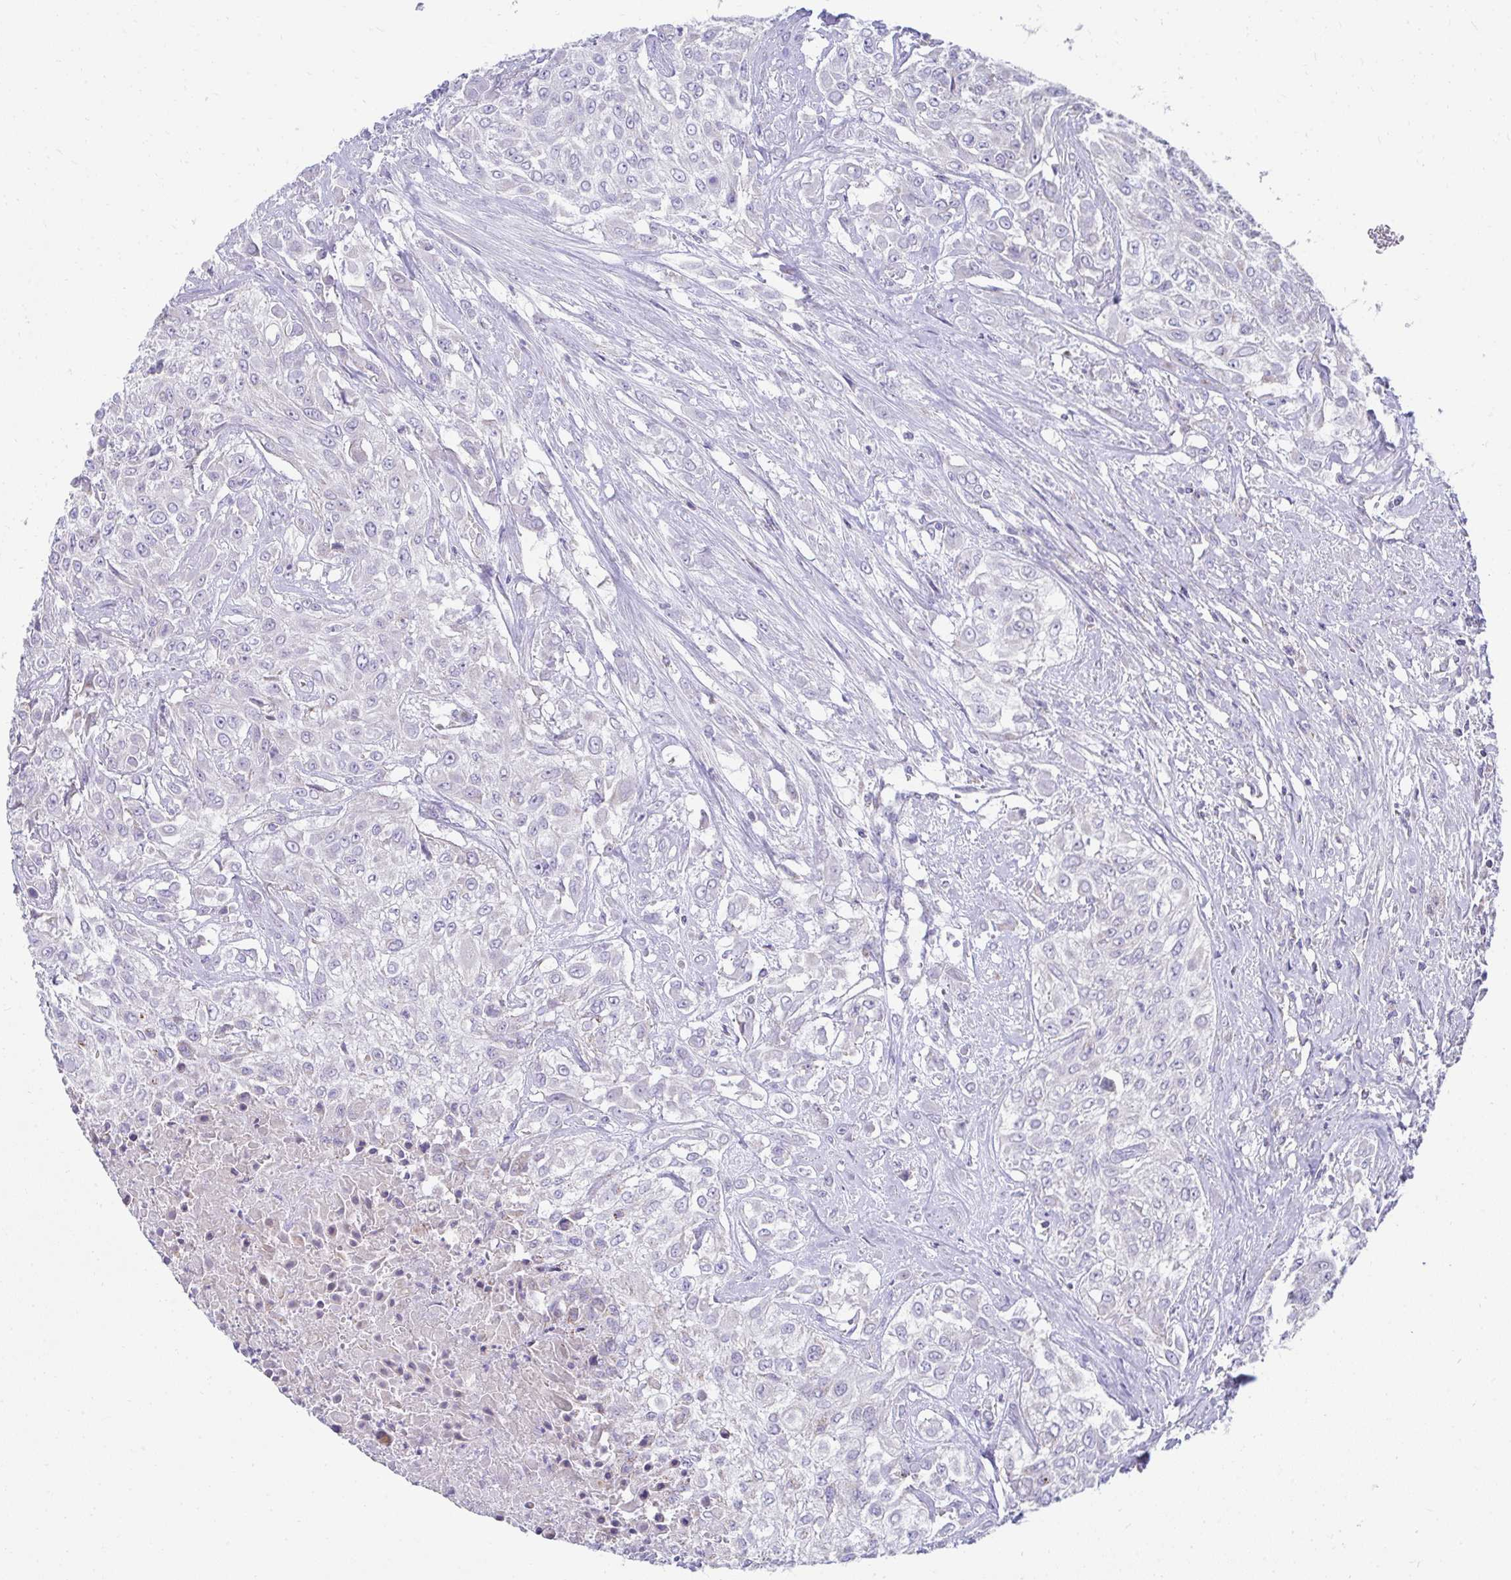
{"staining": {"intensity": "negative", "quantity": "none", "location": "none"}, "tissue": "urothelial cancer", "cell_type": "Tumor cells", "image_type": "cancer", "snomed": [{"axis": "morphology", "description": "Urothelial carcinoma, High grade"}, {"axis": "topography", "description": "Urinary bladder"}], "caption": "Human high-grade urothelial carcinoma stained for a protein using immunohistochemistry (IHC) displays no expression in tumor cells.", "gene": "PRRG3", "patient": {"sex": "male", "age": 57}}